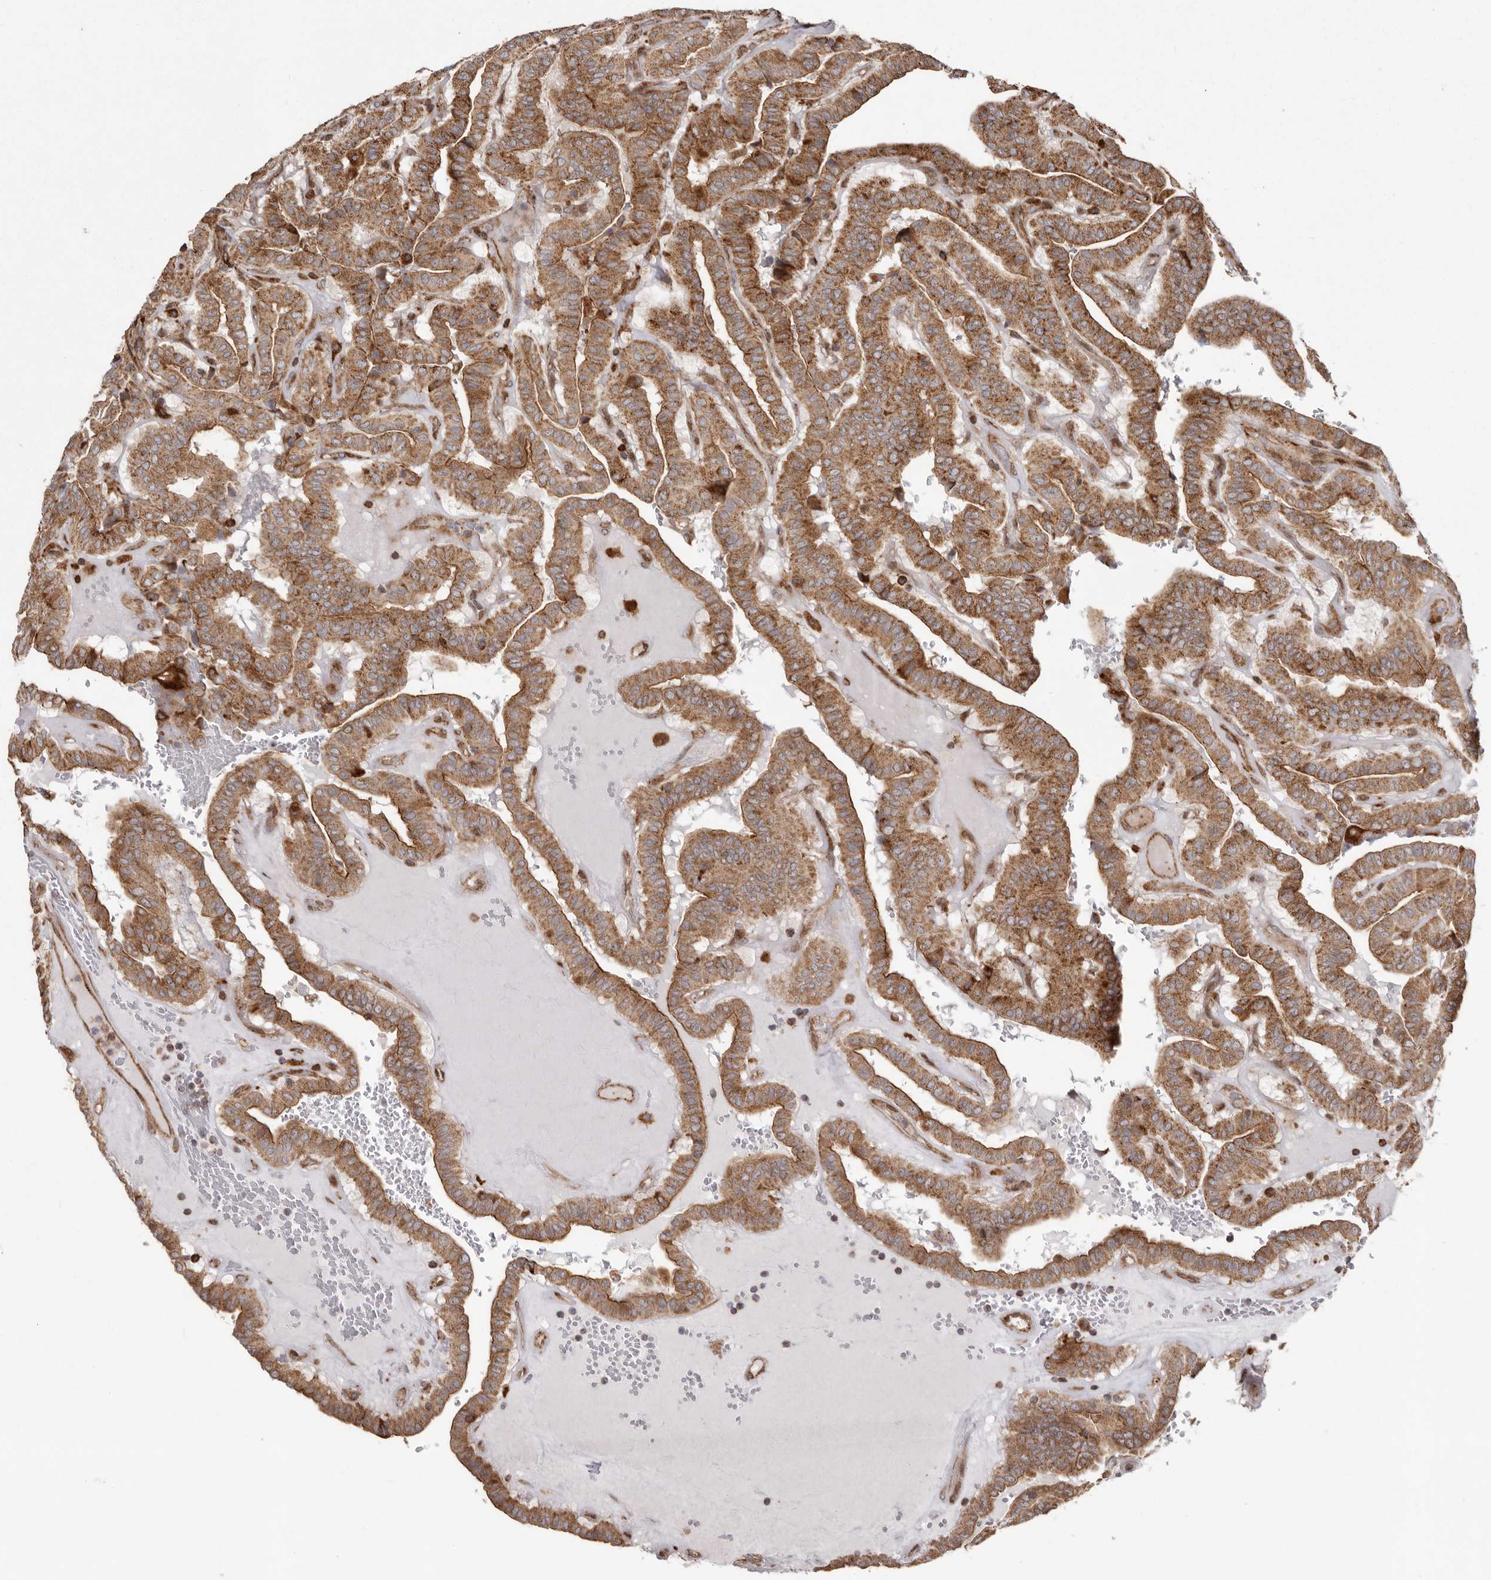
{"staining": {"intensity": "moderate", "quantity": ">75%", "location": "cytoplasmic/membranous"}, "tissue": "thyroid cancer", "cell_type": "Tumor cells", "image_type": "cancer", "snomed": [{"axis": "morphology", "description": "Papillary adenocarcinoma, NOS"}, {"axis": "topography", "description": "Thyroid gland"}], "caption": "Immunohistochemistry (IHC) (DAB) staining of human papillary adenocarcinoma (thyroid) reveals moderate cytoplasmic/membranous protein positivity in approximately >75% of tumor cells. (IHC, brightfield microscopy, high magnification).", "gene": "NUP43", "patient": {"sex": "male", "age": 77}}